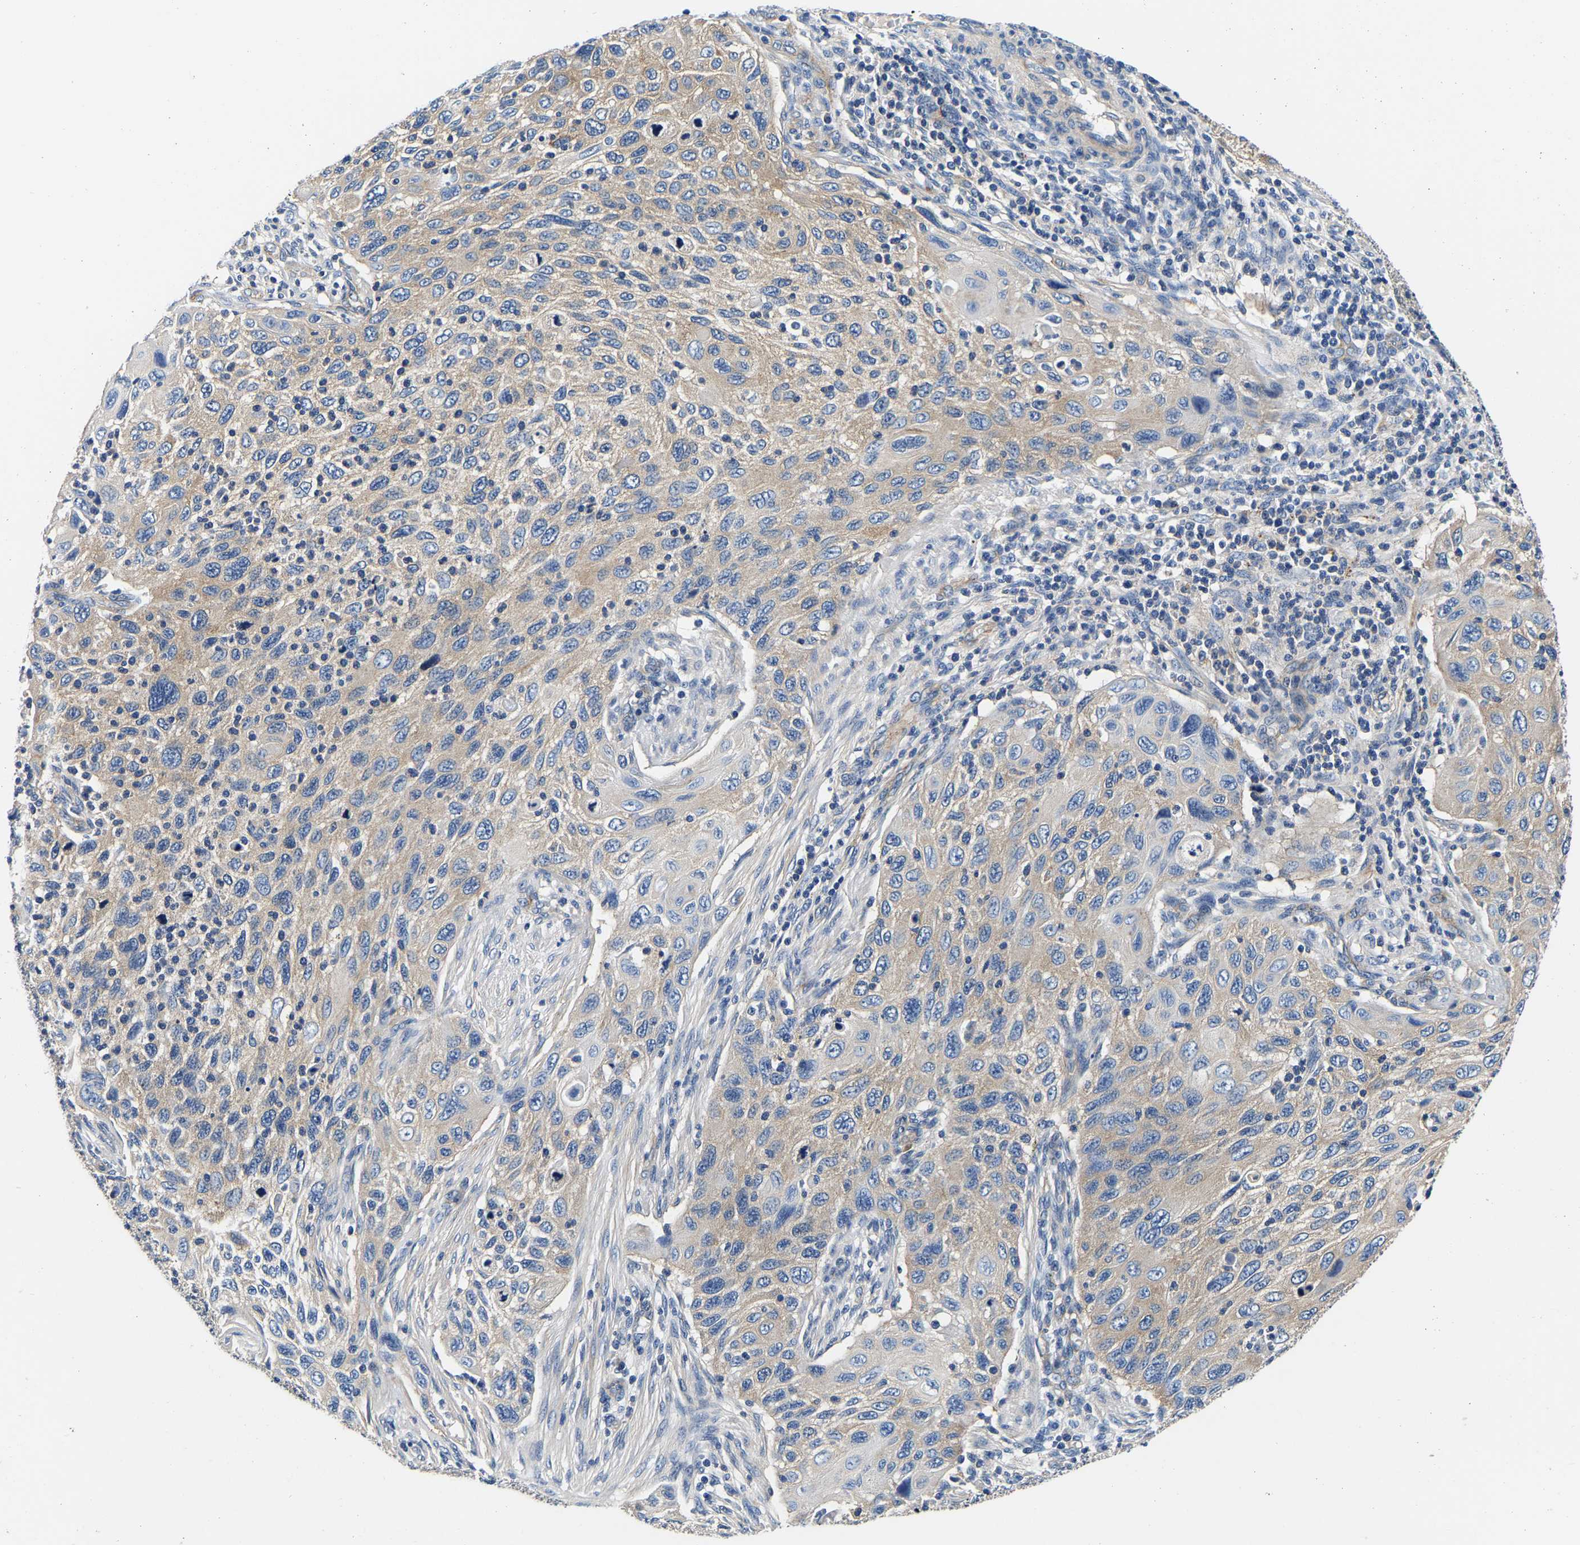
{"staining": {"intensity": "weak", "quantity": ">75%", "location": "cytoplasmic/membranous"}, "tissue": "cervical cancer", "cell_type": "Tumor cells", "image_type": "cancer", "snomed": [{"axis": "morphology", "description": "Squamous cell carcinoma, NOS"}, {"axis": "topography", "description": "Cervix"}], "caption": "Immunohistochemistry (IHC) micrograph of neoplastic tissue: human squamous cell carcinoma (cervical) stained using immunohistochemistry (IHC) exhibits low levels of weak protein expression localized specifically in the cytoplasmic/membranous of tumor cells, appearing as a cytoplasmic/membranous brown color.", "gene": "SH3GLB1", "patient": {"sex": "female", "age": 70}}